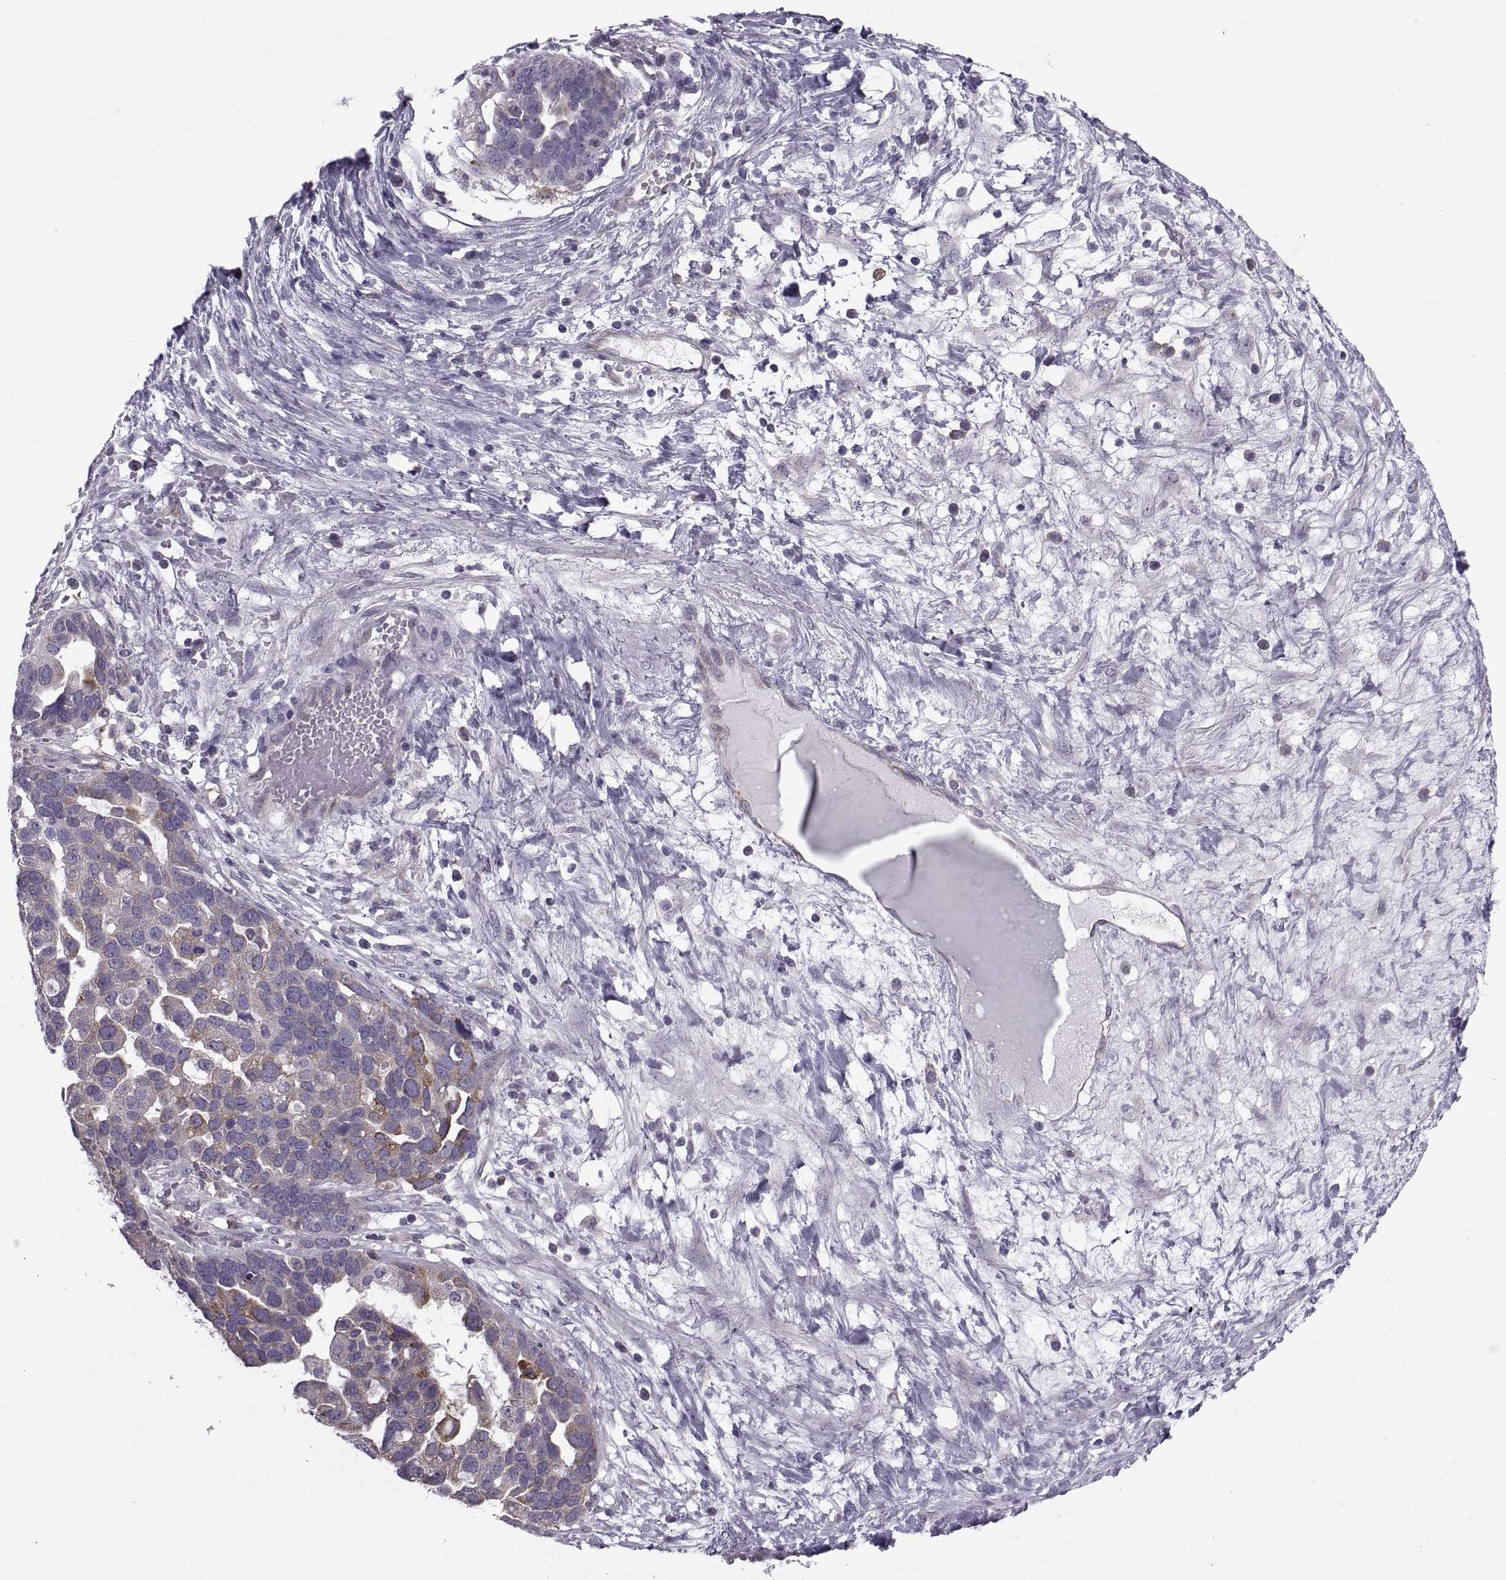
{"staining": {"intensity": "weak", "quantity": "<25%", "location": "cytoplasmic/membranous"}, "tissue": "ovarian cancer", "cell_type": "Tumor cells", "image_type": "cancer", "snomed": [{"axis": "morphology", "description": "Cystadenocarcinoma, serous, NOS"}, {"axis": "topography", "description": "Ovary"}], "caption": "Tumor cells are negative for protein expression in human ovarian serous cystadenocarcinoma. (DAB (3,3'-diaminobenzidine) immunohistochemistry with hematoxylin counter stain).", "gene": "PABPC1", "patient": {"sex": "female", "age": 54}}